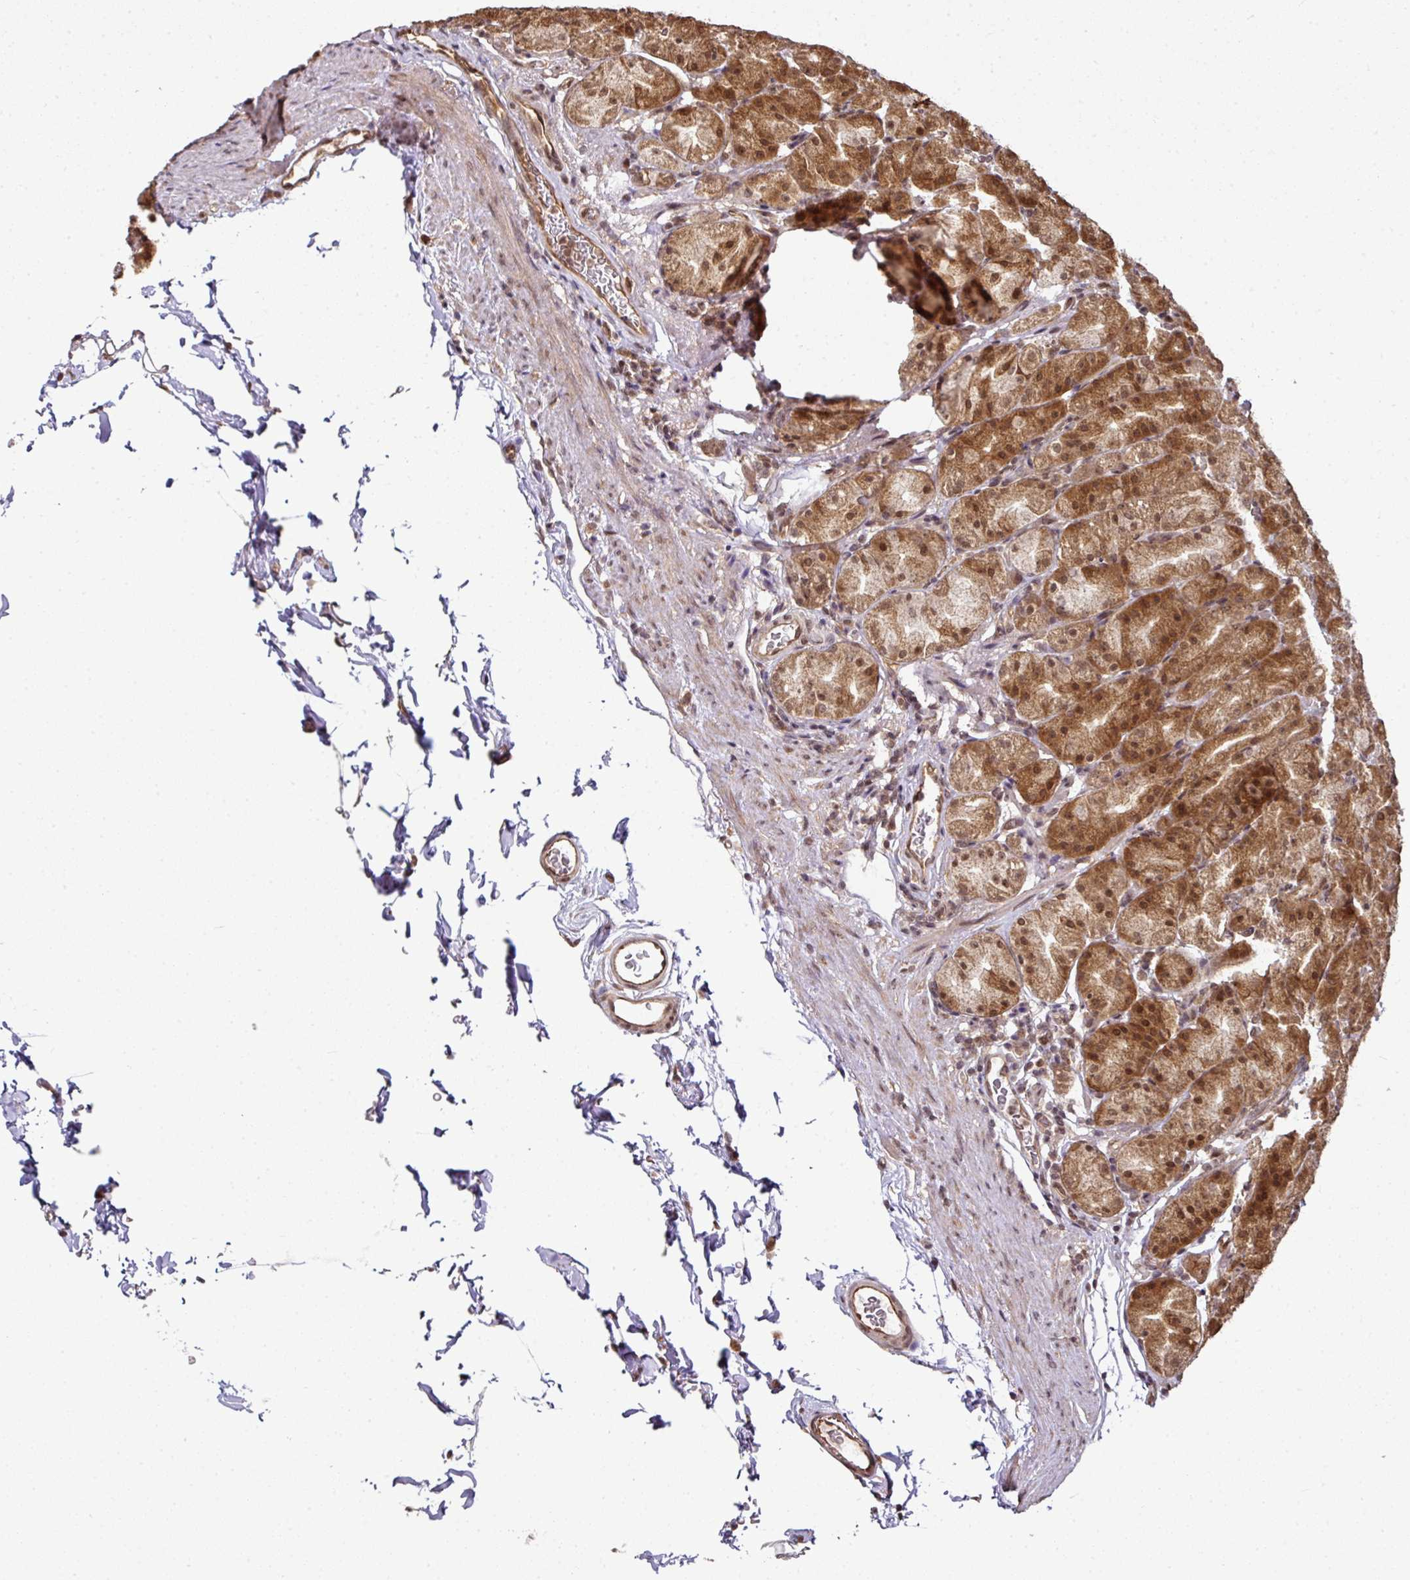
{"staining": {"intensity": "moderate", "quantity": ">75%", "location": "cytoplasmic/membranous,nuclear"}, "tissue": "stomach", "cell_type": "Glandular cells", "image_type": "normal", "snomed": [{"axis": "morphology", "description": "Normal tissue, NOS"}, {"axis": "topography", "description": "Stomach, upper"}, {"axis": "topography", "description": "Stomach"}], "caption": "Immunohistochemistry image of unremarkable stomach: human stomach stained using immunohistochemistry (IHC) shows medium levels of moderate protein expression localized specifically in the cytoplasmic/membranous,nuclear of glandular cells, appearing as a cytoplasmic/membranous,nuclear brown color.", "gene": "ANKRD18A", "patient": {"sex": "male", "age": 68}}